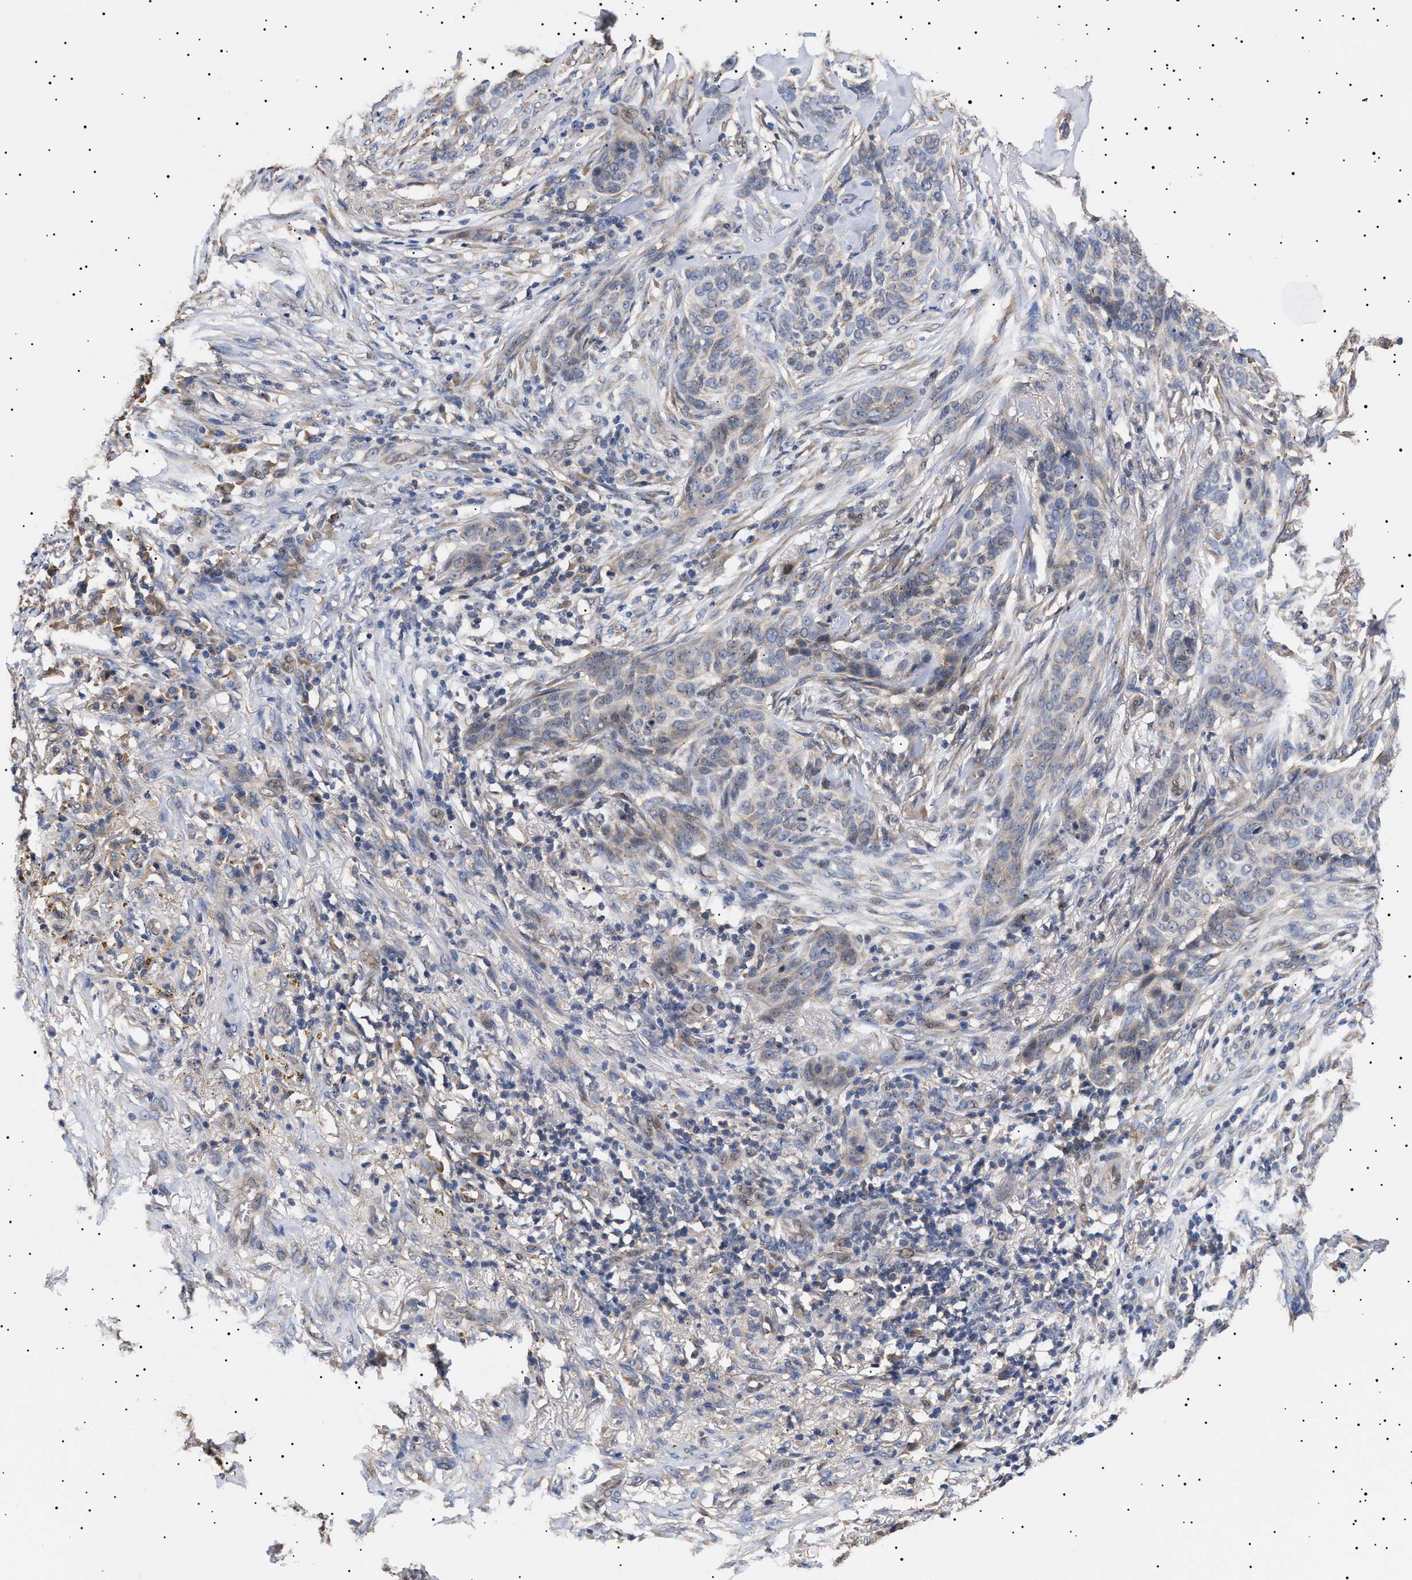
{"staining": {"intensity": "negative", "quantity": "none", "location": "none"}, "tissue": "skin cancer", "cell_type": "Tumor cells", "image_type": "cancer", "snomed": [{"axis": "morphology", "description": "Basal cell carcinoma"}, {"axis": "topography", "description": "Skin"}], "caption": "A high-resolution image shows immunohistochemistry staining of skin basal cell carcinoma, which demonstrates no significant staining in tumor cells.", "gene": "KRBA1", "patient": {"sex": "male", "age": 85}}